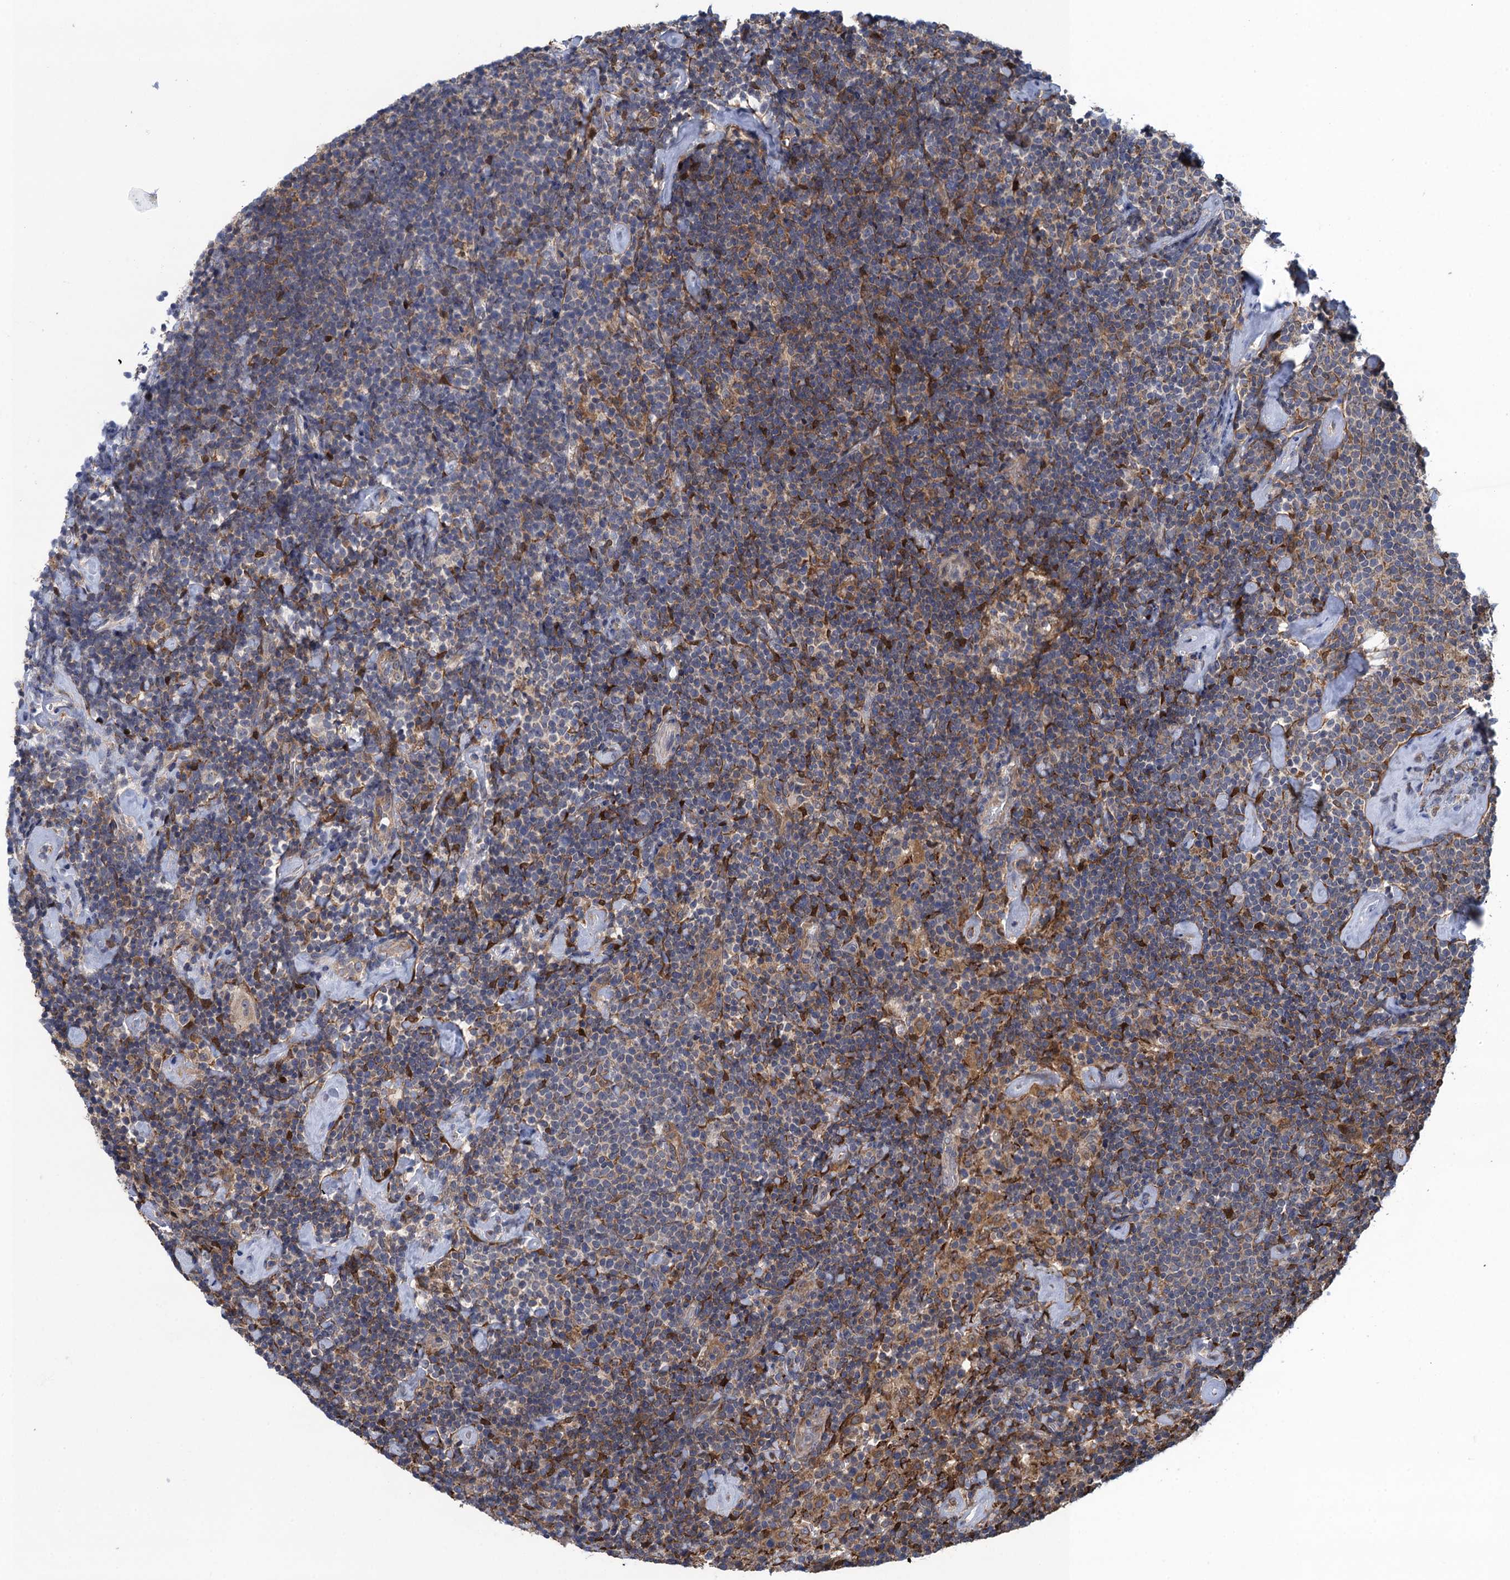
{"staining": {"intensity": "negative", "quantity": "none", "location": "none"}, "tissue": "lymphoma", "cell_type": "Tumor cells", "image_type": "cancer", "snomed": [{"axis": "morphology", "description": "Malignant lymphoma, non-Hodgkin's type, High grade"}, {"axis": "topography", "description": "Lymph node"}], "caption": "Immunohistochemistry (IHC) image of neoplastic tissue: human lymphoma stained with DAB (3,3'-diaminobenzidine) exhibits no significant protein positivity in tumor cells.", "gene": "CNTN5", "patient": {"sex": "male", "age": 61}}